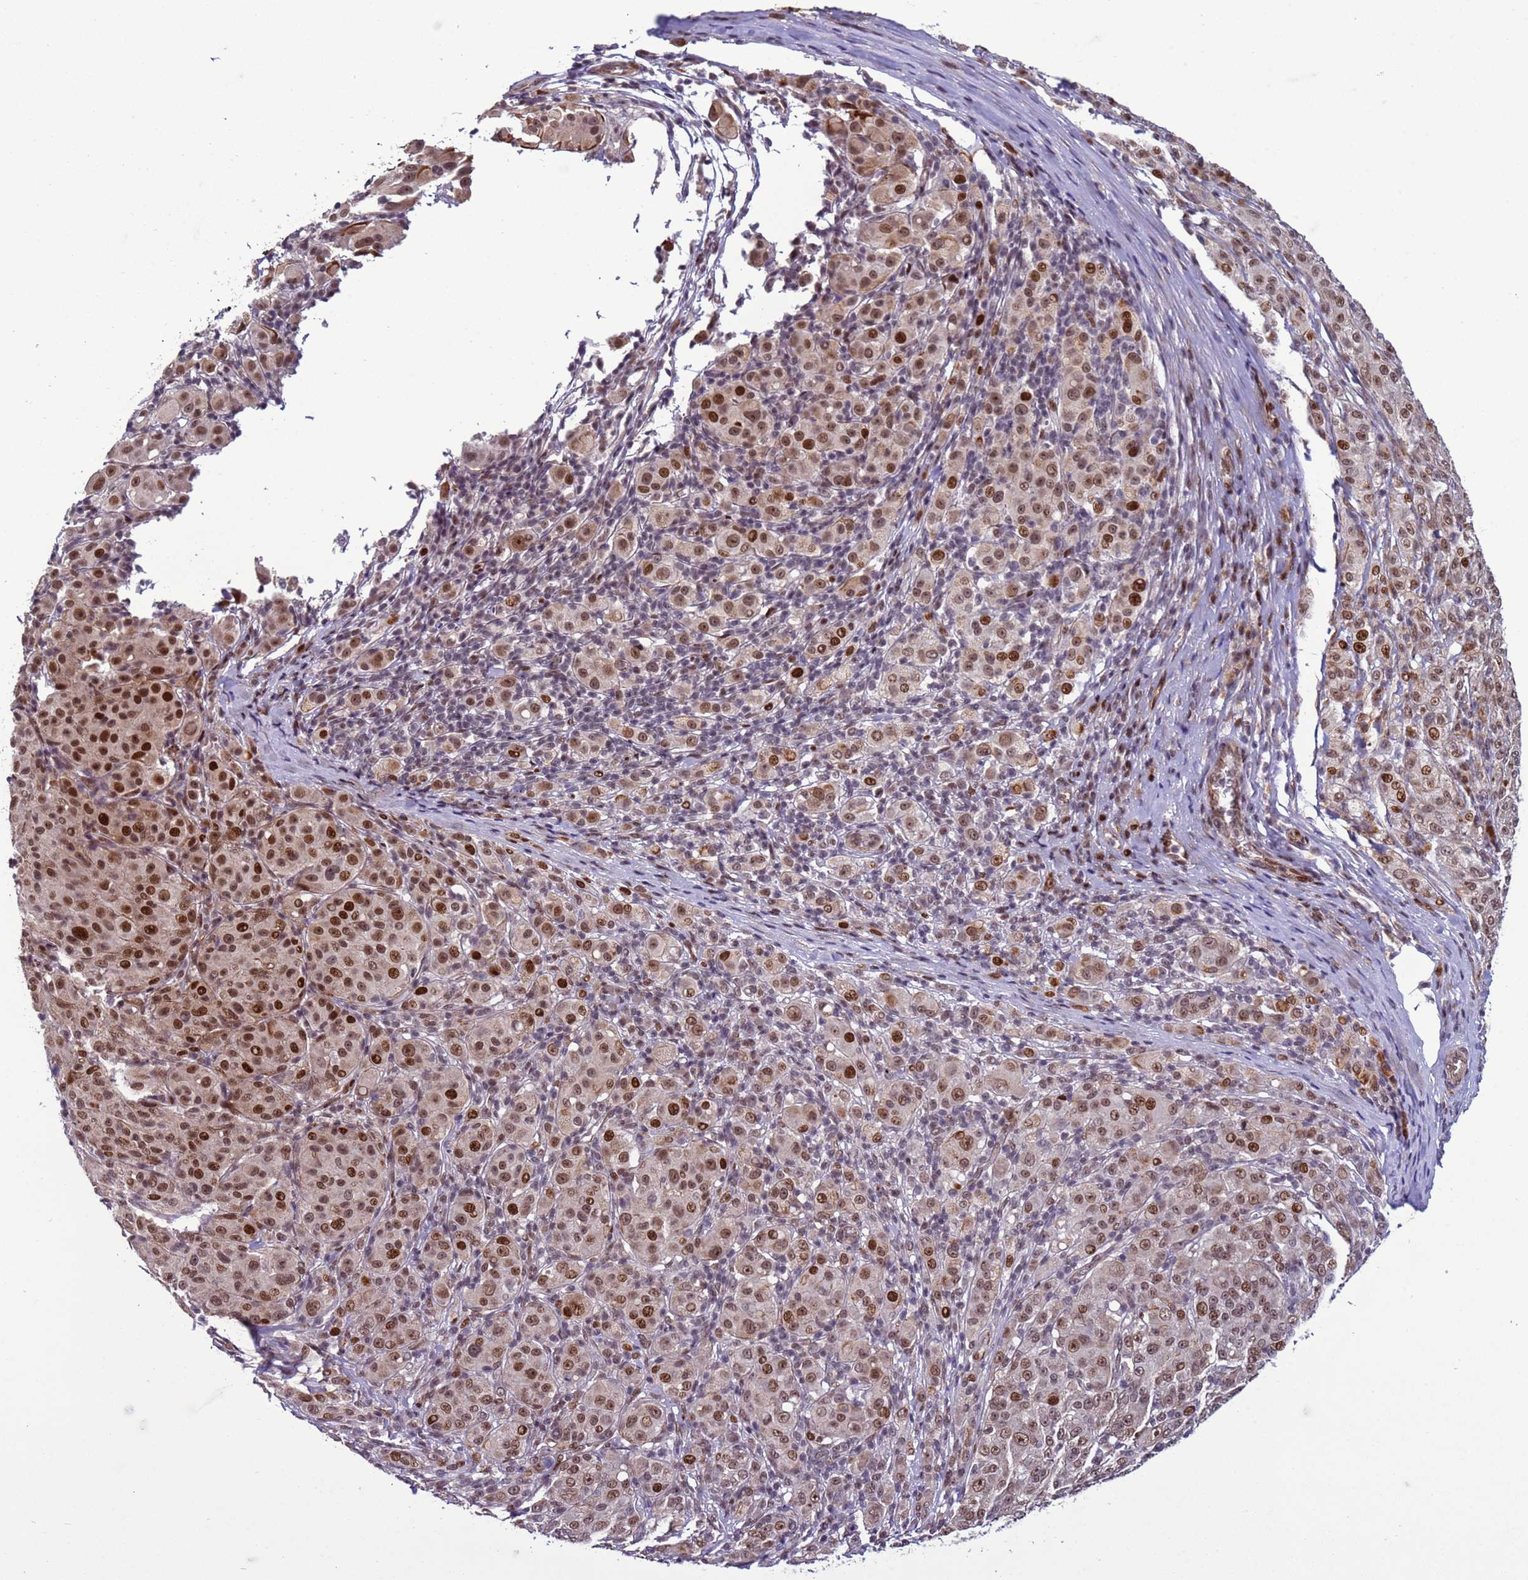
{"staining": {"intensity": "strong", "quantity": "25%-75%", "location": "nuclear"}, "tissue": "melanoma", "cell_type": "Tumor cells", "image_type": "cancer", "snomed": [{"axis": "morphology", "description": "Malignant melanoma, NOS"}, {"axis": "topography", "description": "Skin"}], "caption": "Protein analysis of melanoma tissue shows strong nuclear positivity in about 25%-75% of tumor cells. (Brightfield microscopy of DAB IHC at high magnification).", "gene": "SHC3", "patient": {"sex": "female", "age": 52}}